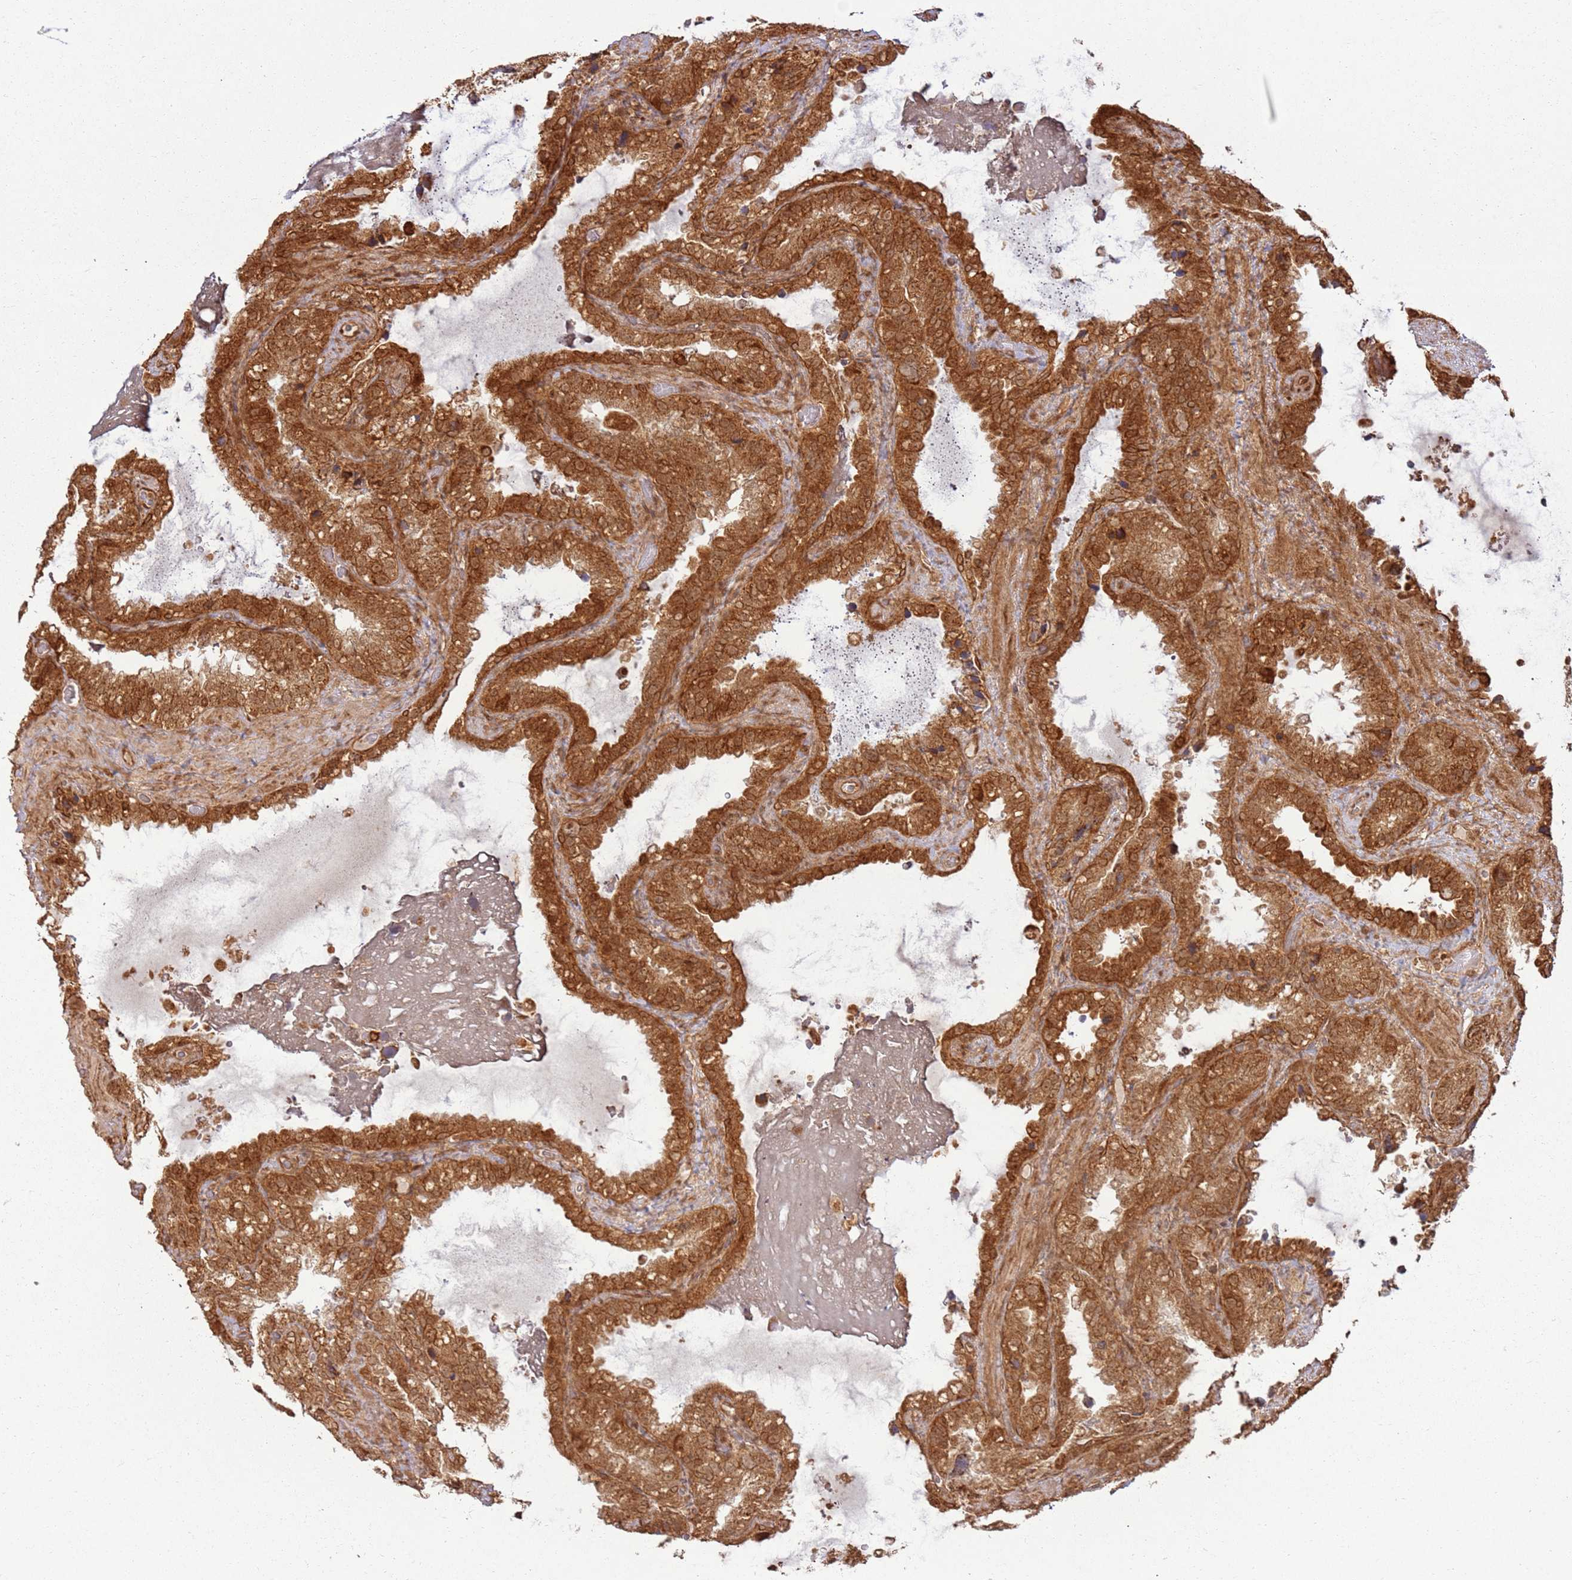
{"staining": {"intensity": "strong", "quantity": ">75%", "location": "cytoplasmic/membranous"}, "tissue": "seminal vesicle", "cell_type": "Glandular cells", "image_type": "normal", "snomed": [{"axis": "morphology", "description": "Normal tissue, NOS"}, {"axis": "topography", "description": "Prostate"}, {"axis": "topography", "description": "Seminal veicle"}], "caption": "A photomicrograph of human seminal vesicle stained for a protein shows strong cytoplasmic/membranous brown staining in glandular cells. The staining was performed using DAB to visualize the protein expression in brown, while the nuclei were stained in blue with hematoxylin (Magnification: 20x).", "gene": "TBC1D13", "patient": {"sex": "male", "age": 68}}